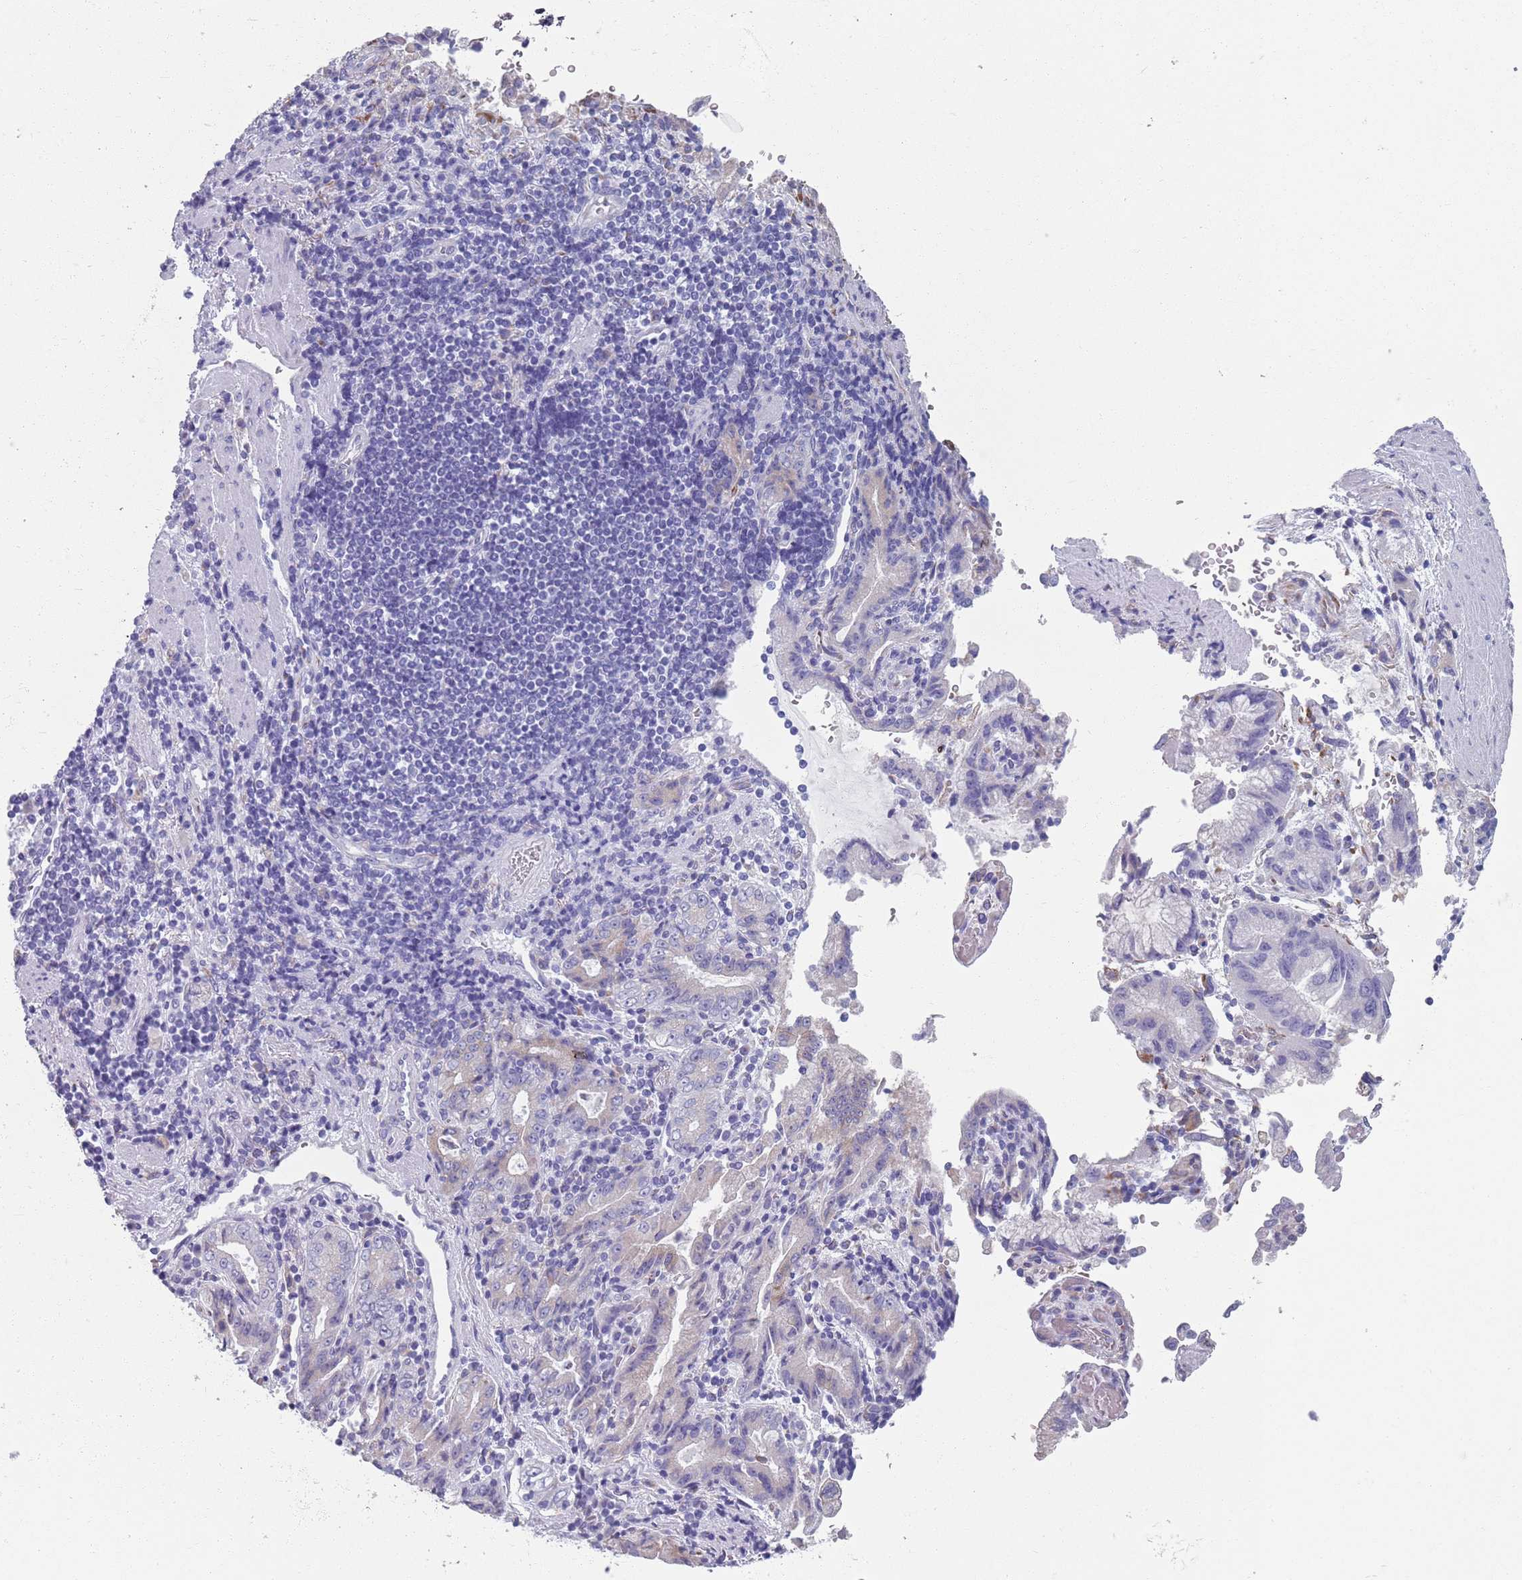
{"staining": {"intensity": "negative", "quantity": "none", "location": "none"}, "tissue": "stomach cancer", "cell_type": "Tumor cells", "image_type": "cancer", "snomed": [{"axis": "morphology", "description": "Adenocarcinoma, NOS"}, {"axis": "topography", "description": "Stomach"}], "caption": "Stomach adenocarcinoma was stained to show a protein in brown. There is no significant positivity in tumor cells. (DAB (3,3'-diaminobenzidine) IHC, high magnification).", "gene": "PLOD1", "patient": {"sex": "male", "age": 62}}